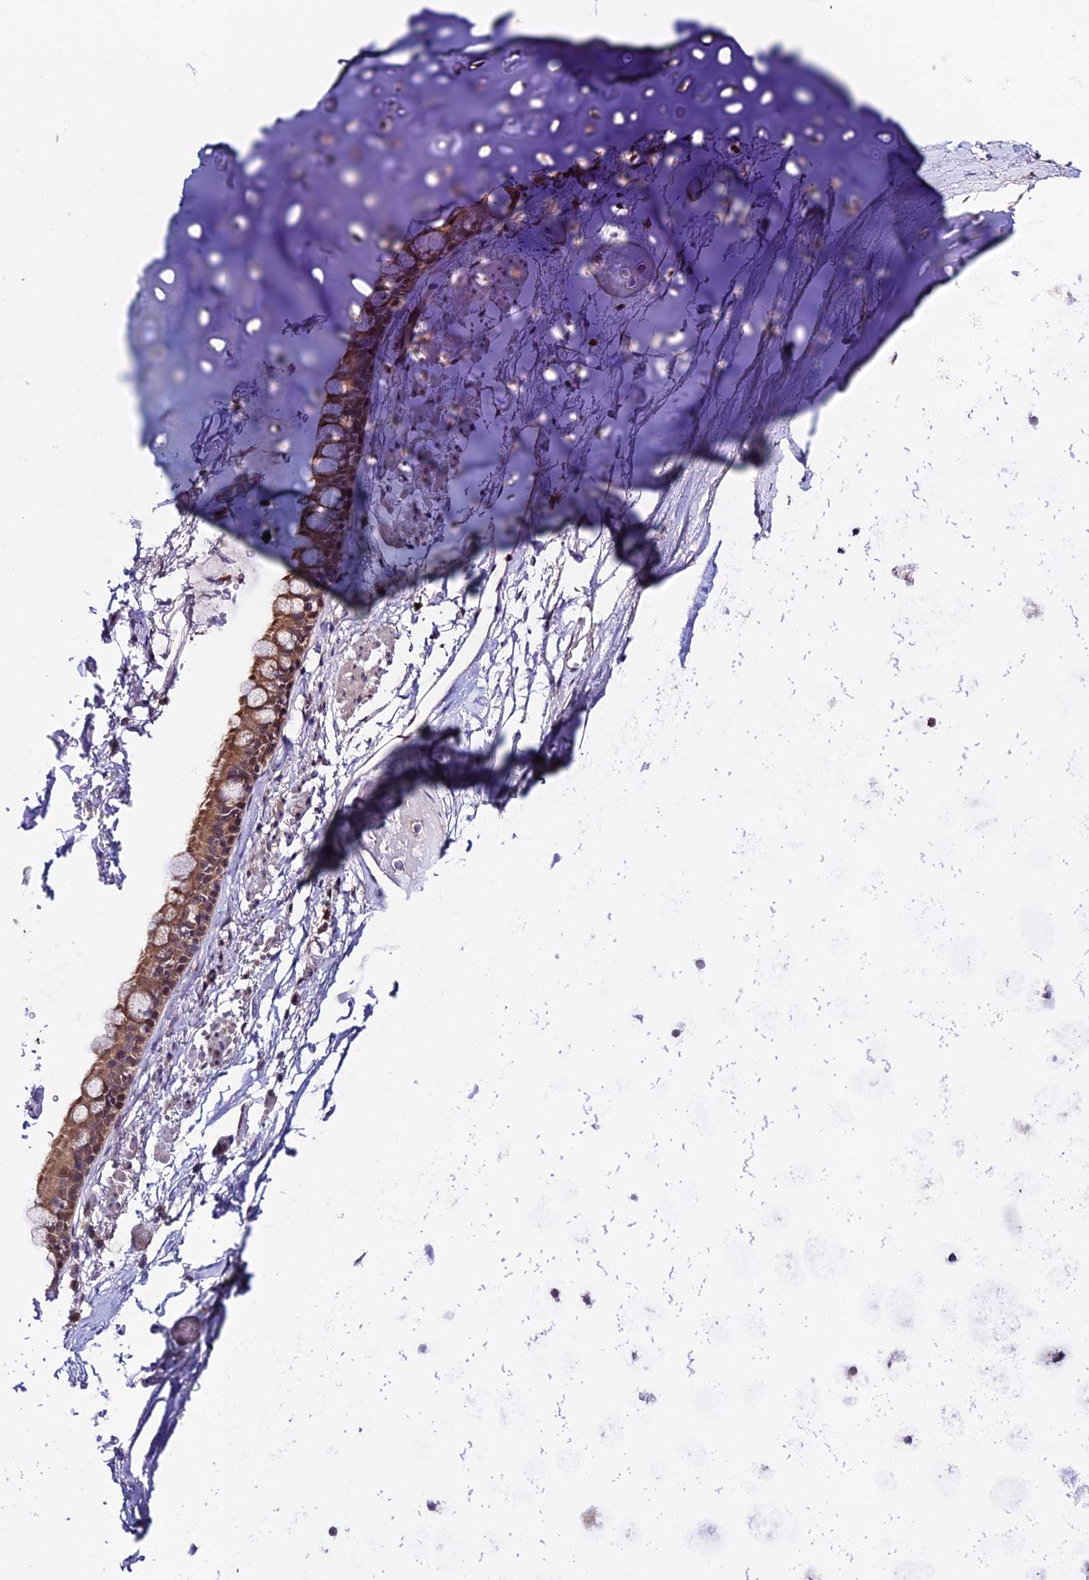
{"staining": {"intensity": "moderate", "quantity": ">75%", "location": "cytoplasmic/membranous"}, "tissue": "bronchus", "cell_type": "Respiratory epithelial cells", "image_type": "normal", "snomed": [{"axis": "morphology", "description": "Normal tissue, NOS"}, {"axis": "topography", "description": "Cartilage tissue"}], "caption": "Bronchus stained with DAB immunohistochemistry (IHC) demonstrates medium levels of moderate cytoplasmic/membranous staining in approximately >75% of respiratory epithelial cells.", "gene": "TRIM40", "patient": {"sex": "male", "age": 63}}